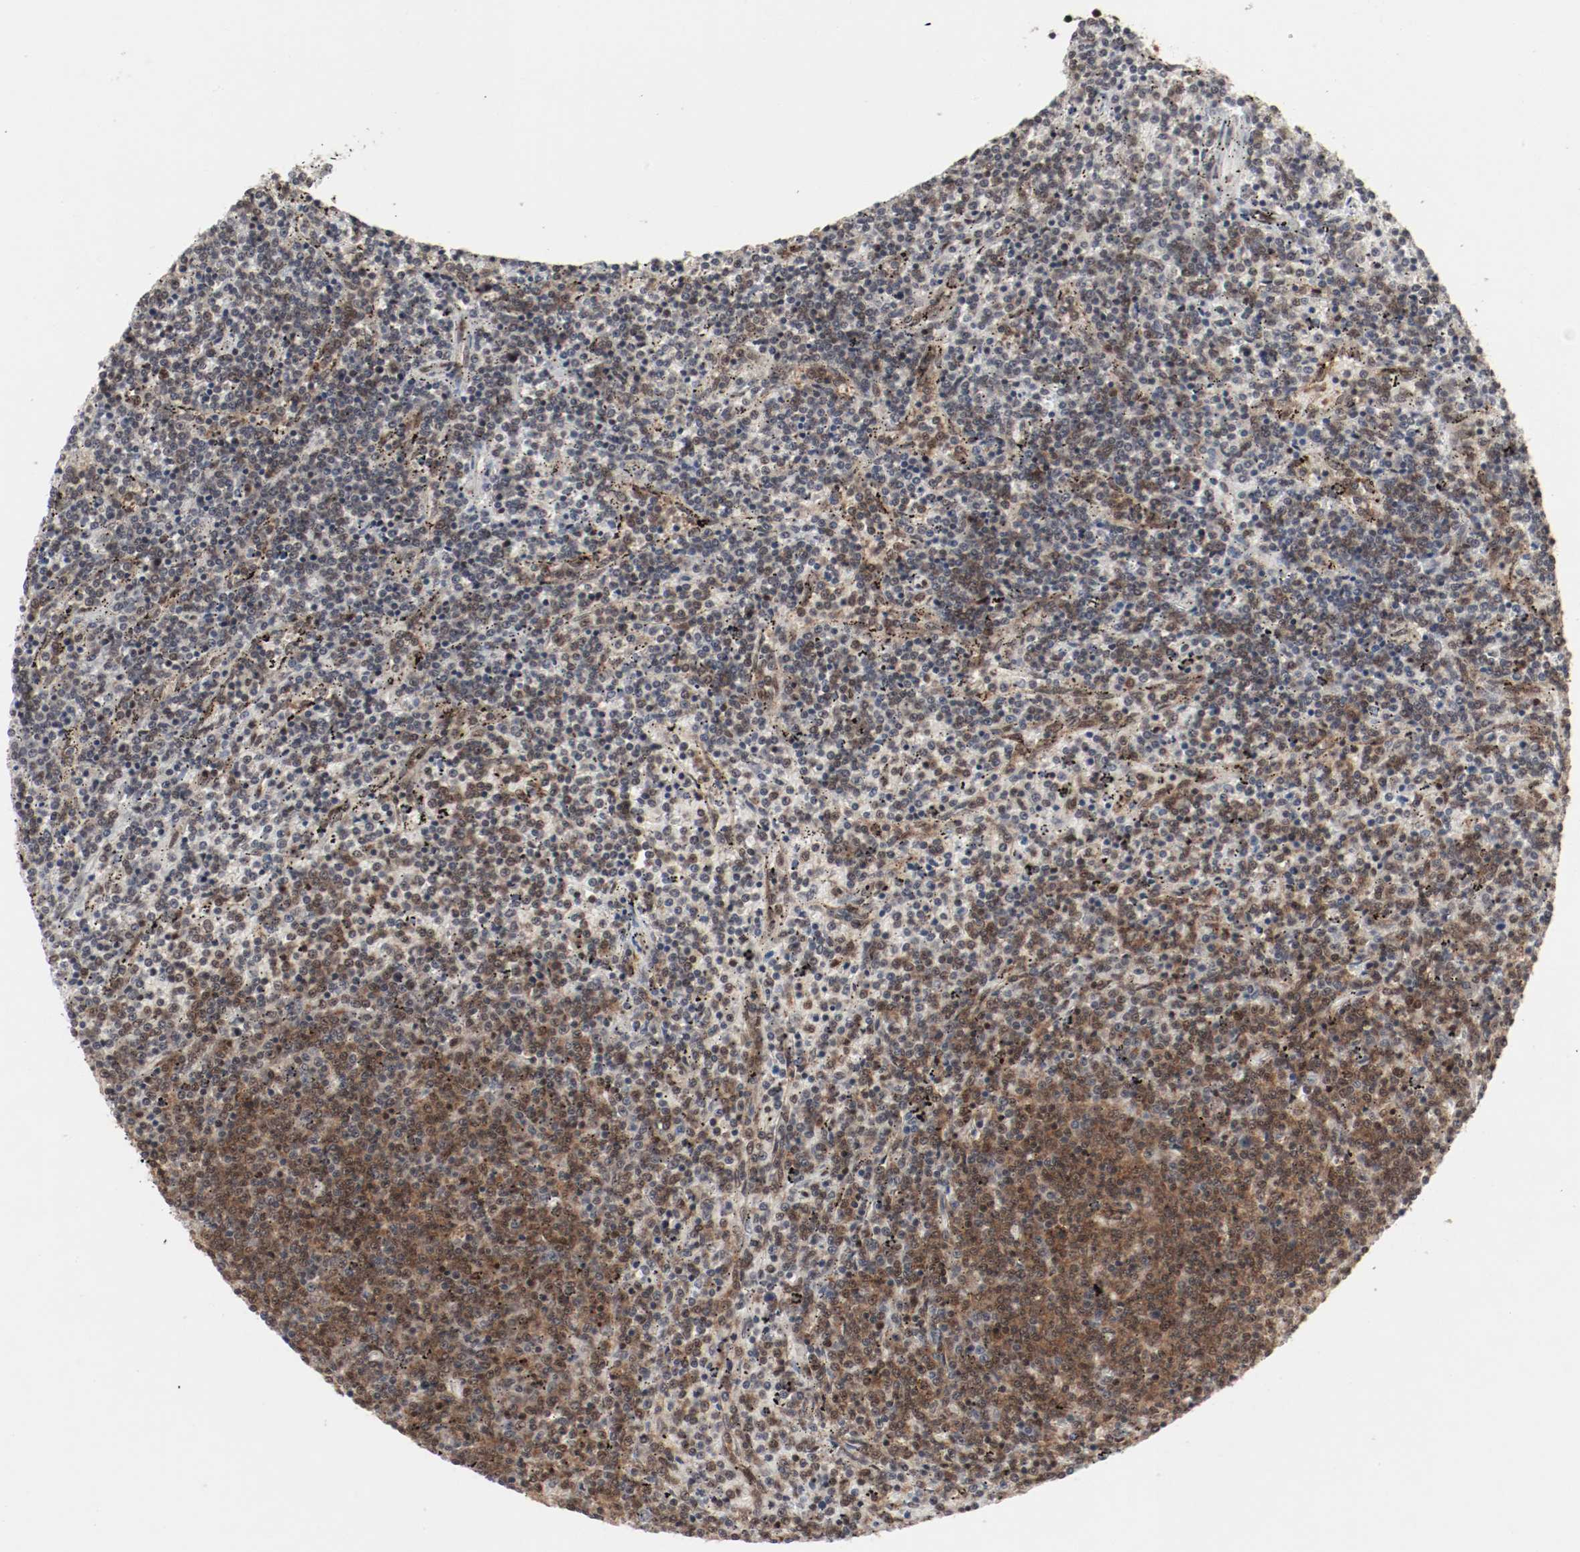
{"staining": {"intensity": "moderate", "quantity": "25%-75%", "location": "cytoplasmic/membranous,nuclear"}, "tissue": "lymphoma", "cell_type": "Tumor cells", "image_type": "cancer", "snomed": [{"axis": "morphology", "description": "Malignant lymphoma, non-Hodgkin's type, Low grade"}, {"axis": "topography", "description": "Spleen"}], "caption": "Moderate cytoplasmic/membranous and nuclear positivity for a protein is identified in about 25%-75% of tumor cells of low-grade malignant lymphoma, non-Hodgkin's type using IHC.", "gene": "CSNK2B", "patient": {"sex": "female", "age": 50}}